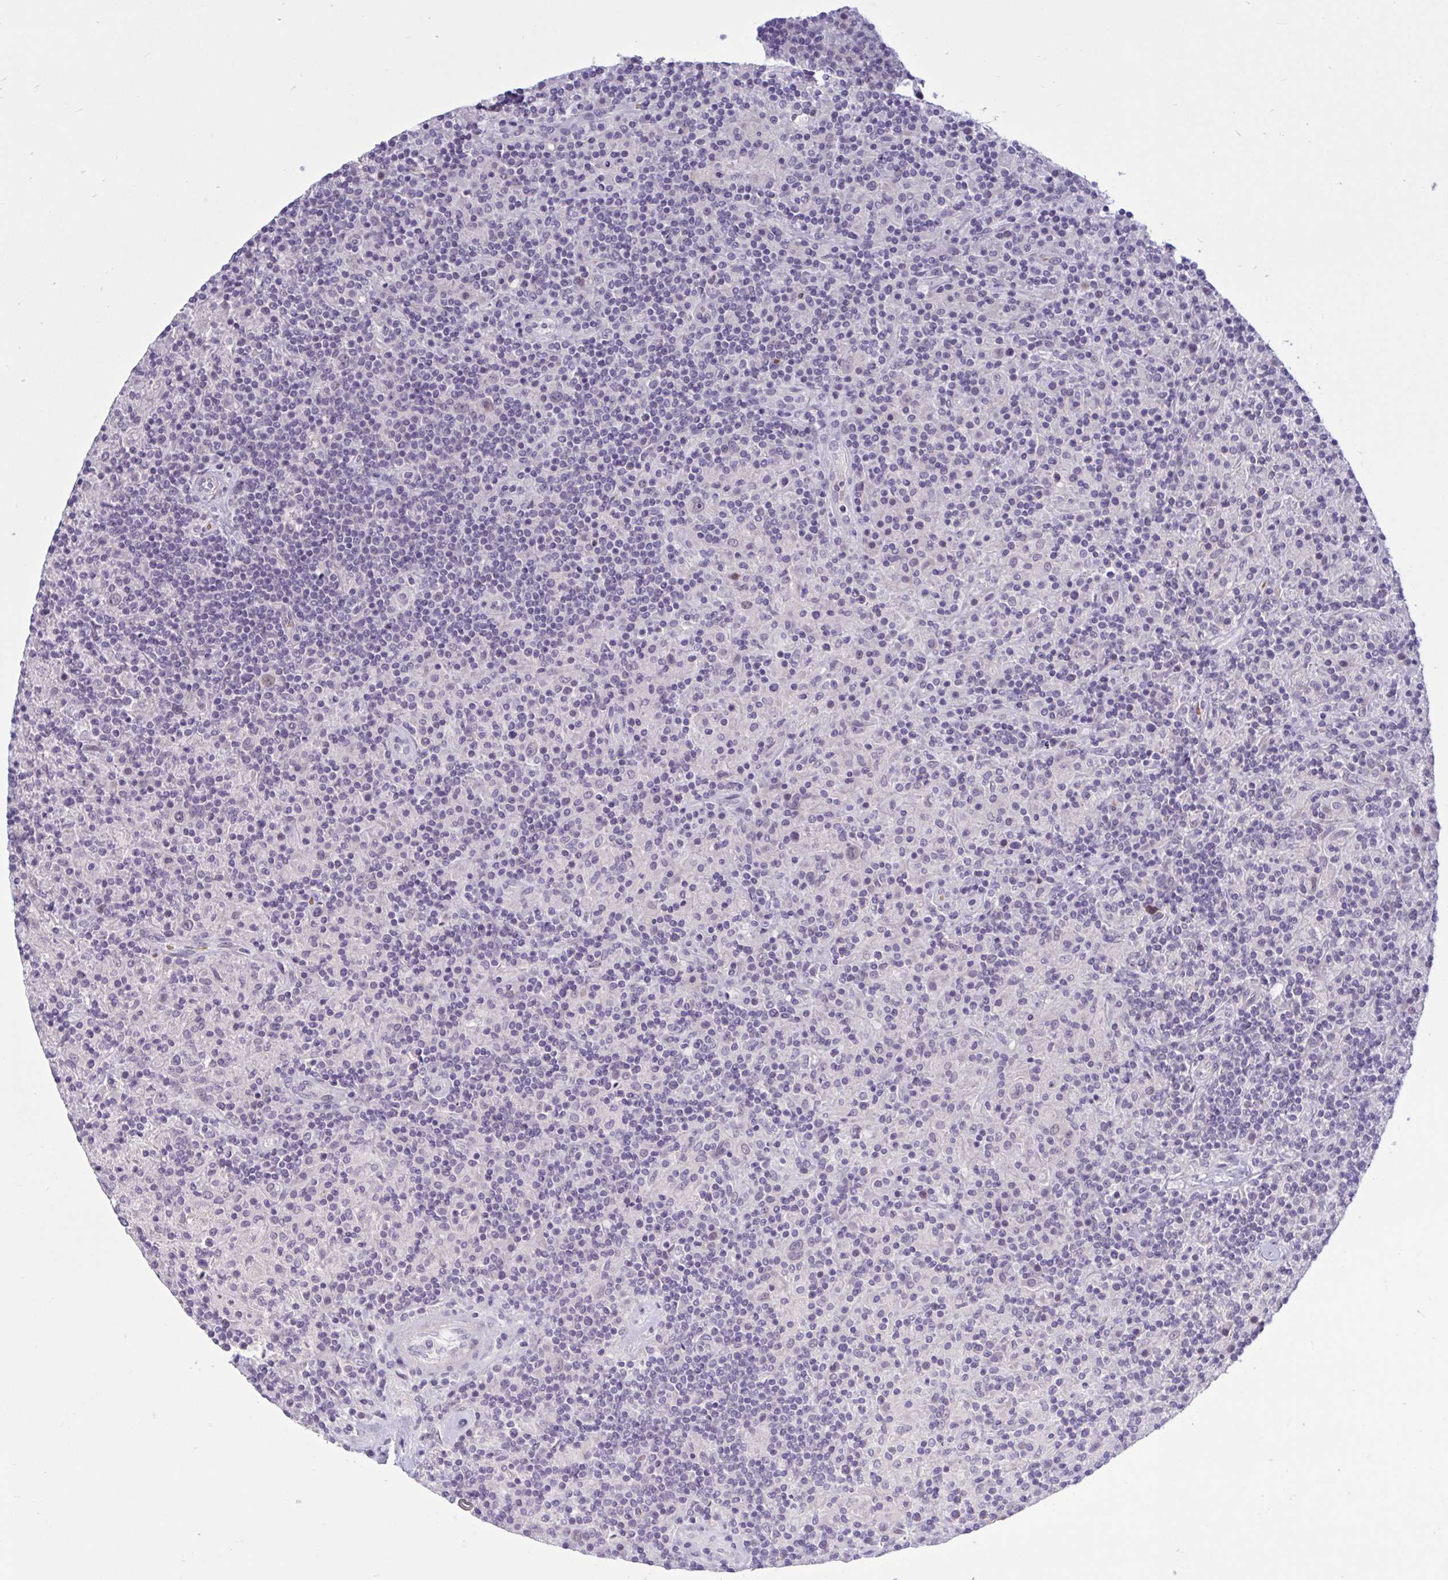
{"staining": {"intensity": "negative", "quantity": "none", "location": "none"}, "tissue": "lymphoma", "cell_type": "Tumor cells", "image_type": "cancer", "snomed": [{"axis": "morphology", "description": "Hodgkin's disease, NOS"}, {"axis": "topography", "description": "Lymph node"}], "caption": "Immunohistochemistry (IHC) histopathology image of Hodgkin's disease stained for a protein (brown), which shows no staining in tumor cells. (DAB IHC visualized using brightfield microscopy, high magnification).", "gene": "CNGB3", "patient": {"sex": "male", "age": 70}}